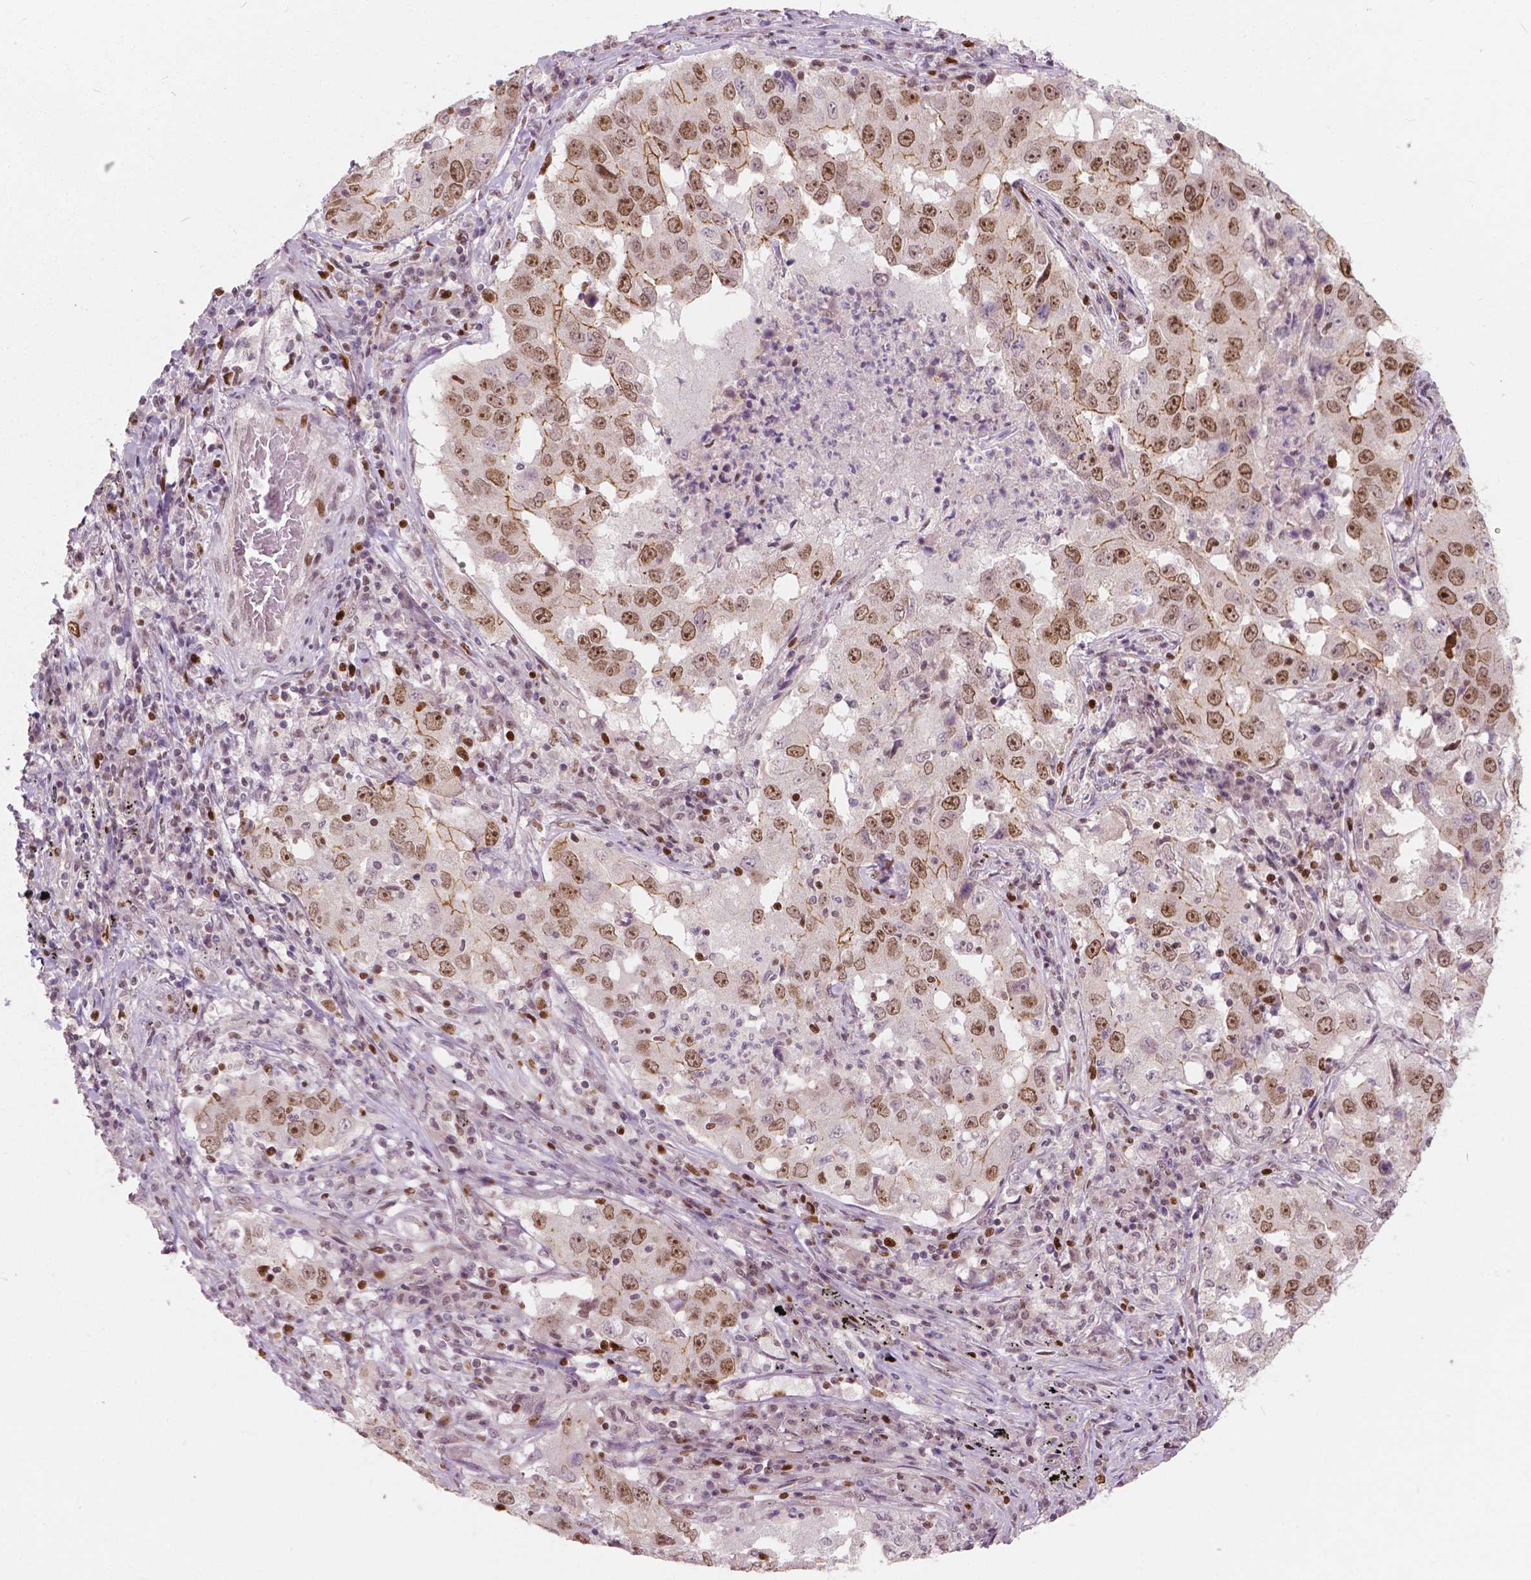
{"staining": {"intensity": "strong", "quantity": ">75%", "location": "cytoplasmic/membranous,nuclear"}, "tissue": "lung cancer", "cell_type": "Tumor cells", "image_type": "cancer", "snomed": [{"axis": "morphology", "description": "Adenocarcinoma, NOS"}, {"axis": "topography", "description": "Lung"}], "caption": "Protein expression analysis of human lung cancer (adenocarcinoma) reveals strong cytoplasmic/membranous and nuclear positivity in approximately >75% of tumor cells.", "gene": "NSD2", "patient": {"sex": "male", "age": 73}}